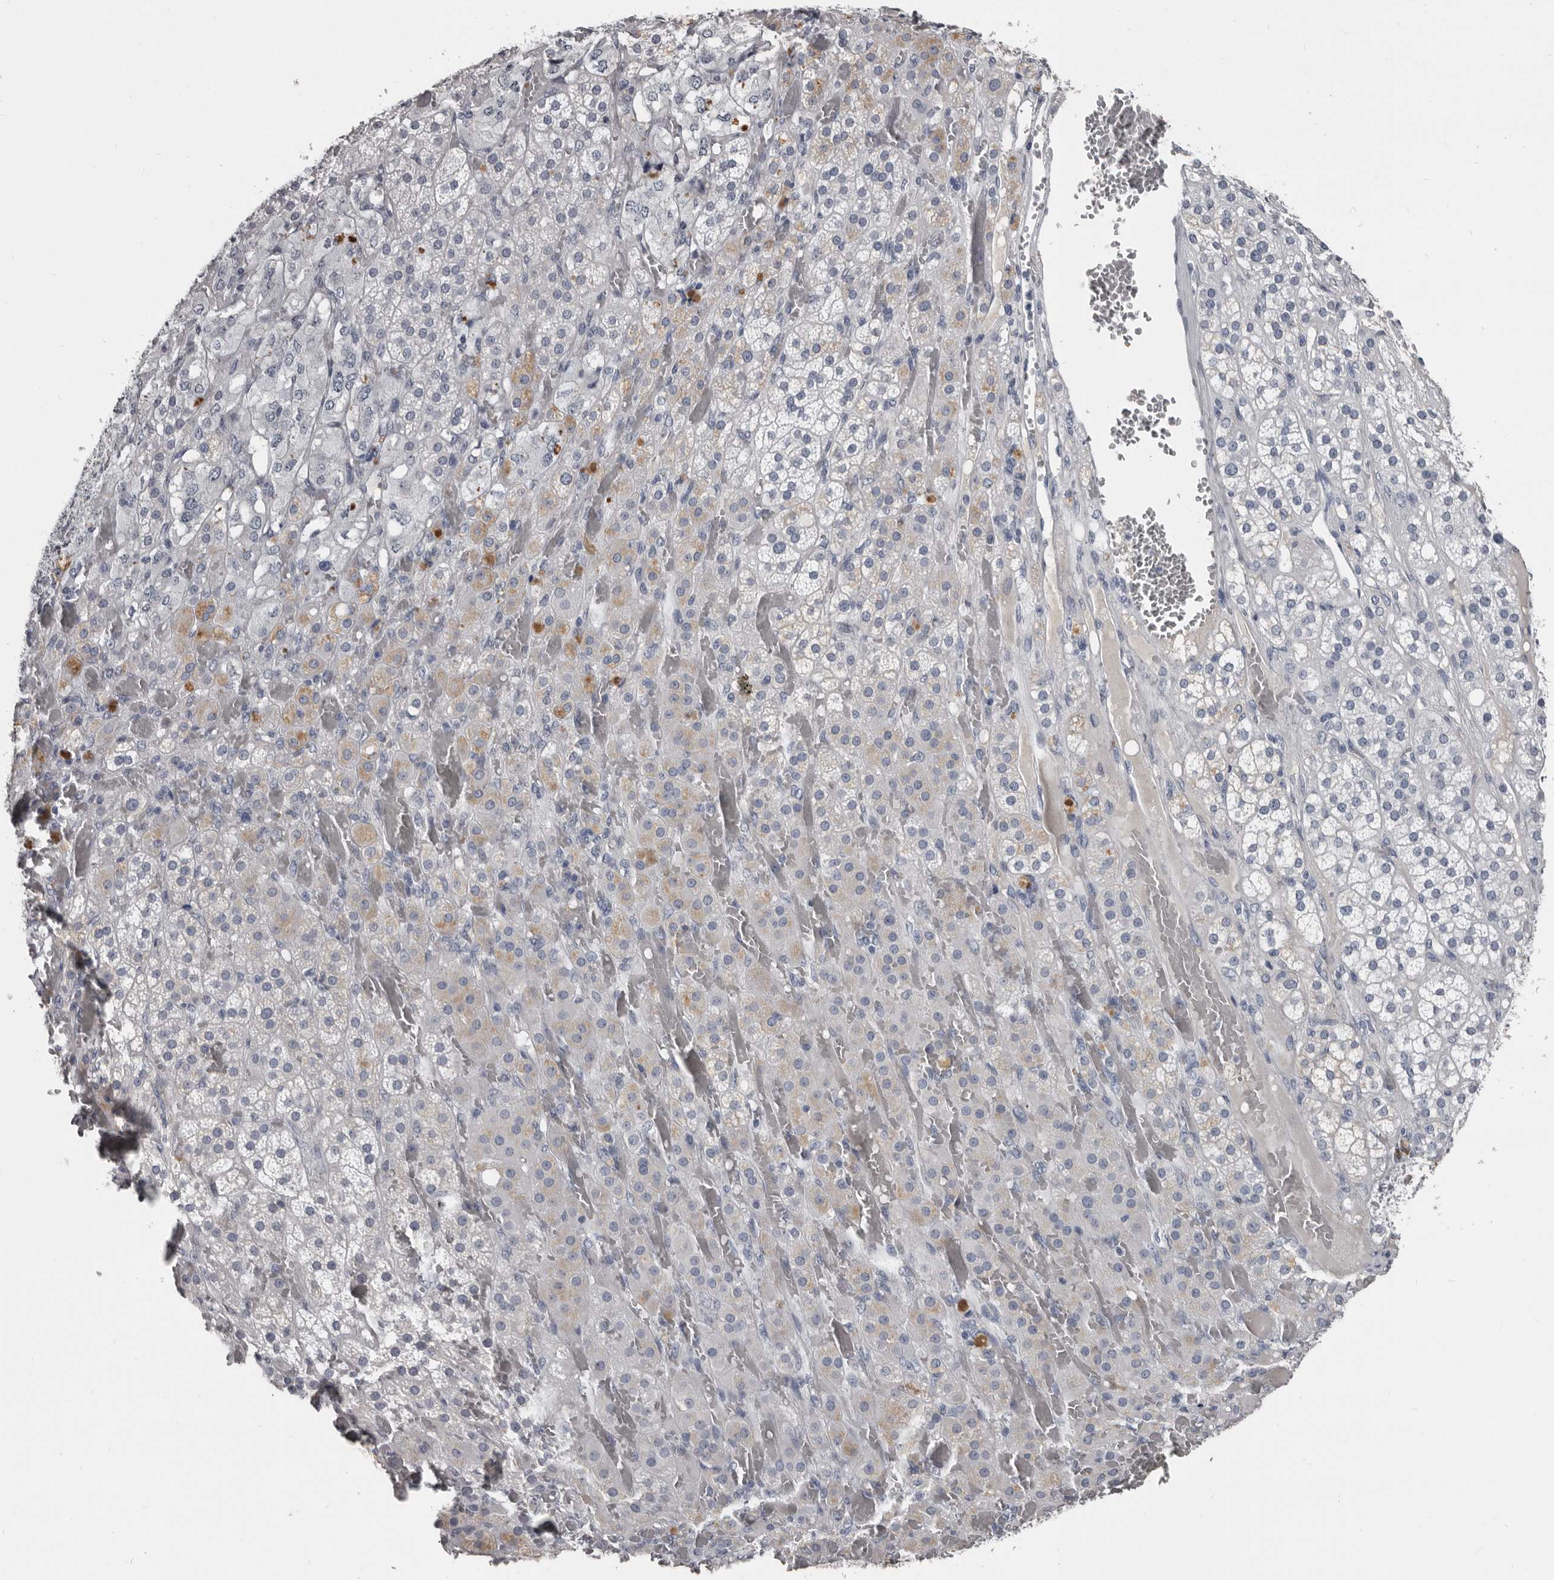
{"staining": {"intensity": "weak", "quantity": "<25%", "location": "cytoplasmic/membranous"}, "tissue": "adrenal gland", "cell_type": "Glandular cells", "image_type": "normal", "snomed": [{"axis": "morphology", "description": "Normal tissue, NOS"}, {"axis": "topography", "description": "Adrenal gland"}], "caption": "The IHC photomicrograph has no significant positivity in glandular cells of adrenal gland. The staining was performed using DAB (3,3'-diaminobenzidine) to visualize the protein expression in brown, while the nuclei were stained in blue with hematoxylin (Magnification: 20x).", "gene": "GREB1", "patient": {"sex": "female", "age": 59}}